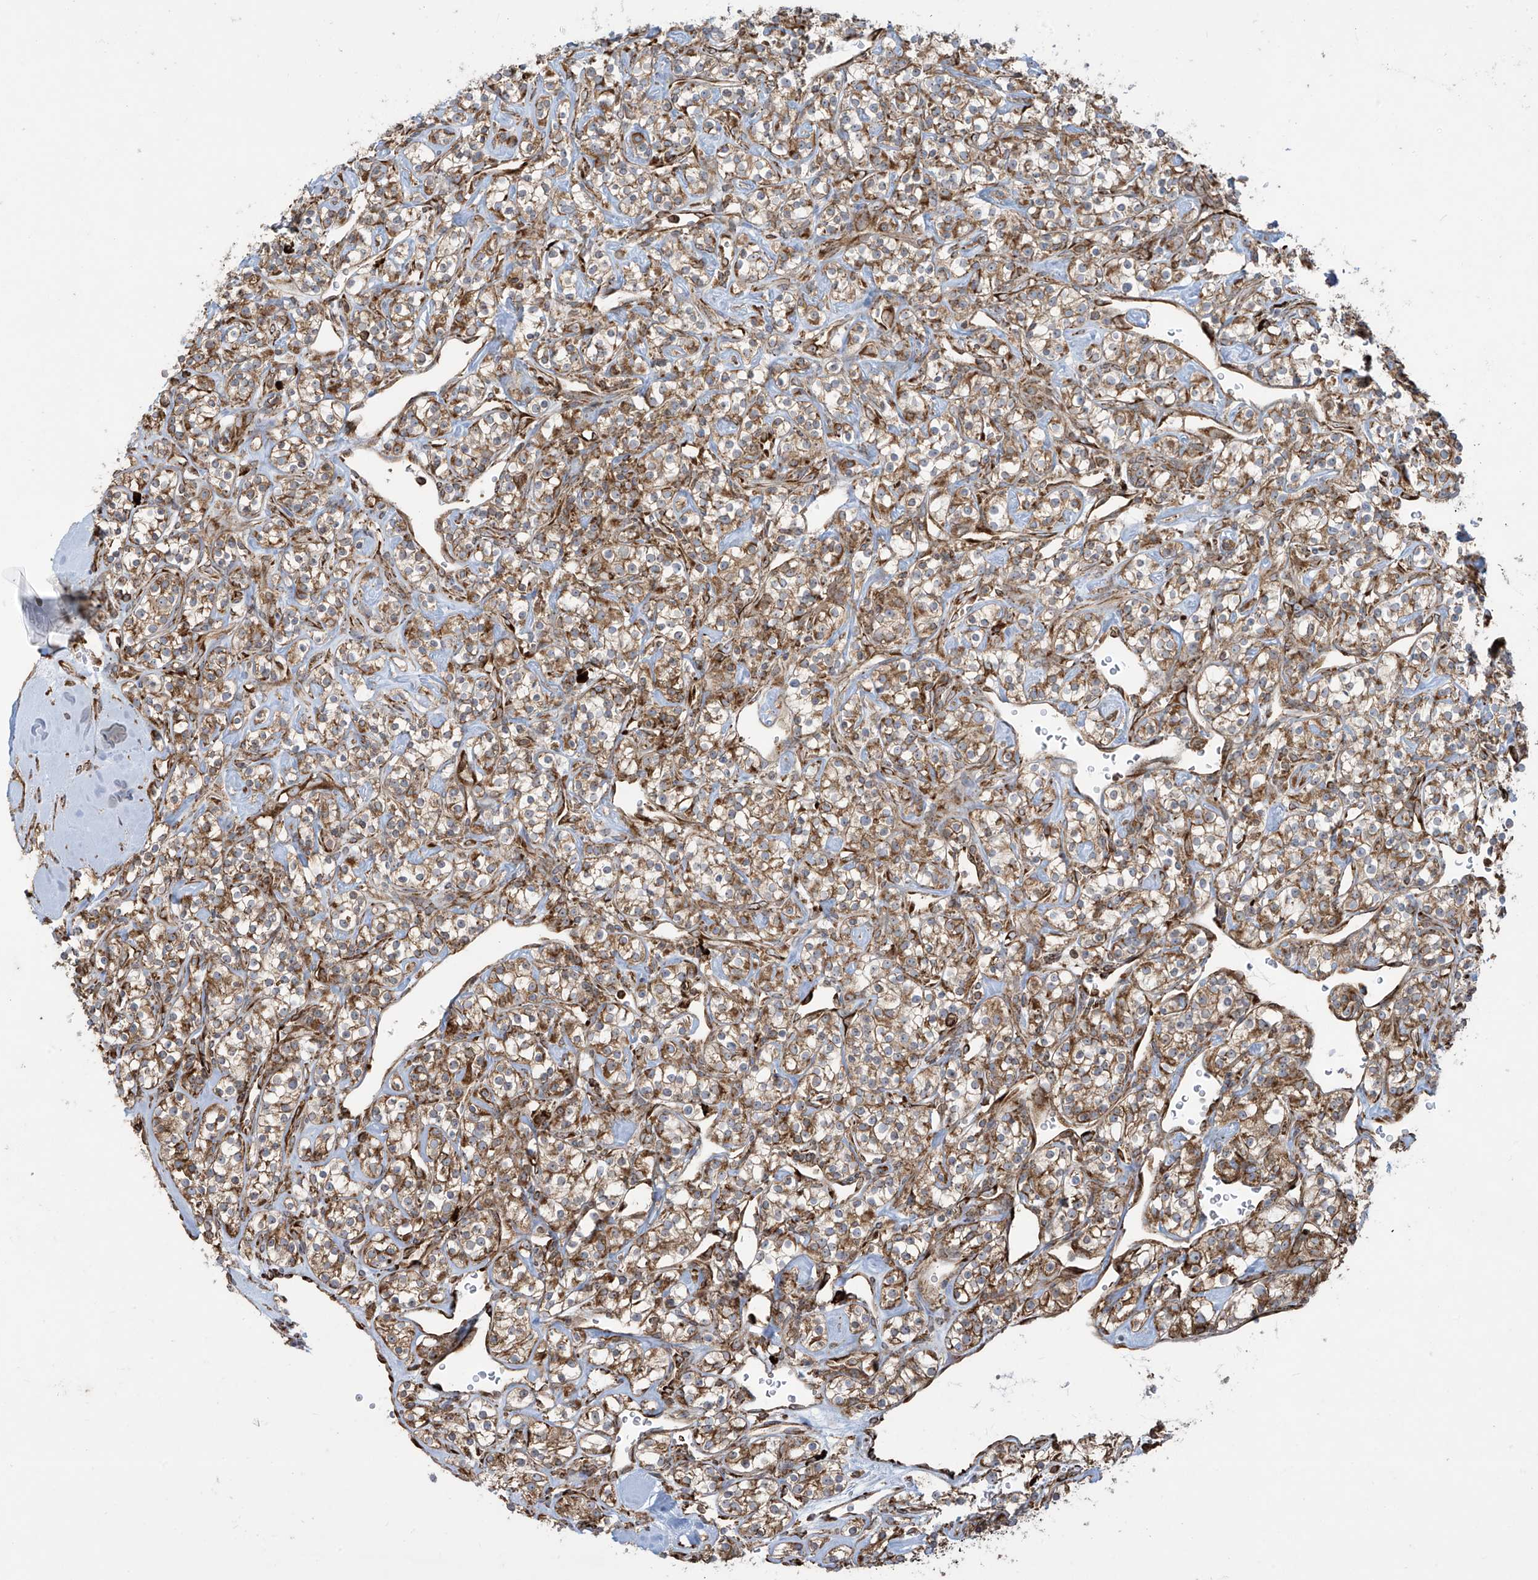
{"staining": {"intensity": "moderate", "quantity": ">75%", "location": "cytoplasmic/membranous"}, "tissue": "renal cancer", "cell_type": "Tumor cells", "image_type": "cancer", "snomed": [{"axis": "morphology", "description": "Adenocarcinoma, NOS"}, {"axis": "topography", "description": "Kidney"}], "caption": "Tumor cells reveal medium levels of moderate cytoplasmic/membranous positivity in about >75% of cells in renal cancer (adenocarcinoma). The protein is stained brown, and the nuclei are stained in blue (DAB IHC with brightfield microscopy, high magnification).", "gene": "MX1", "patient": {"sex": "male", "age": 77}}